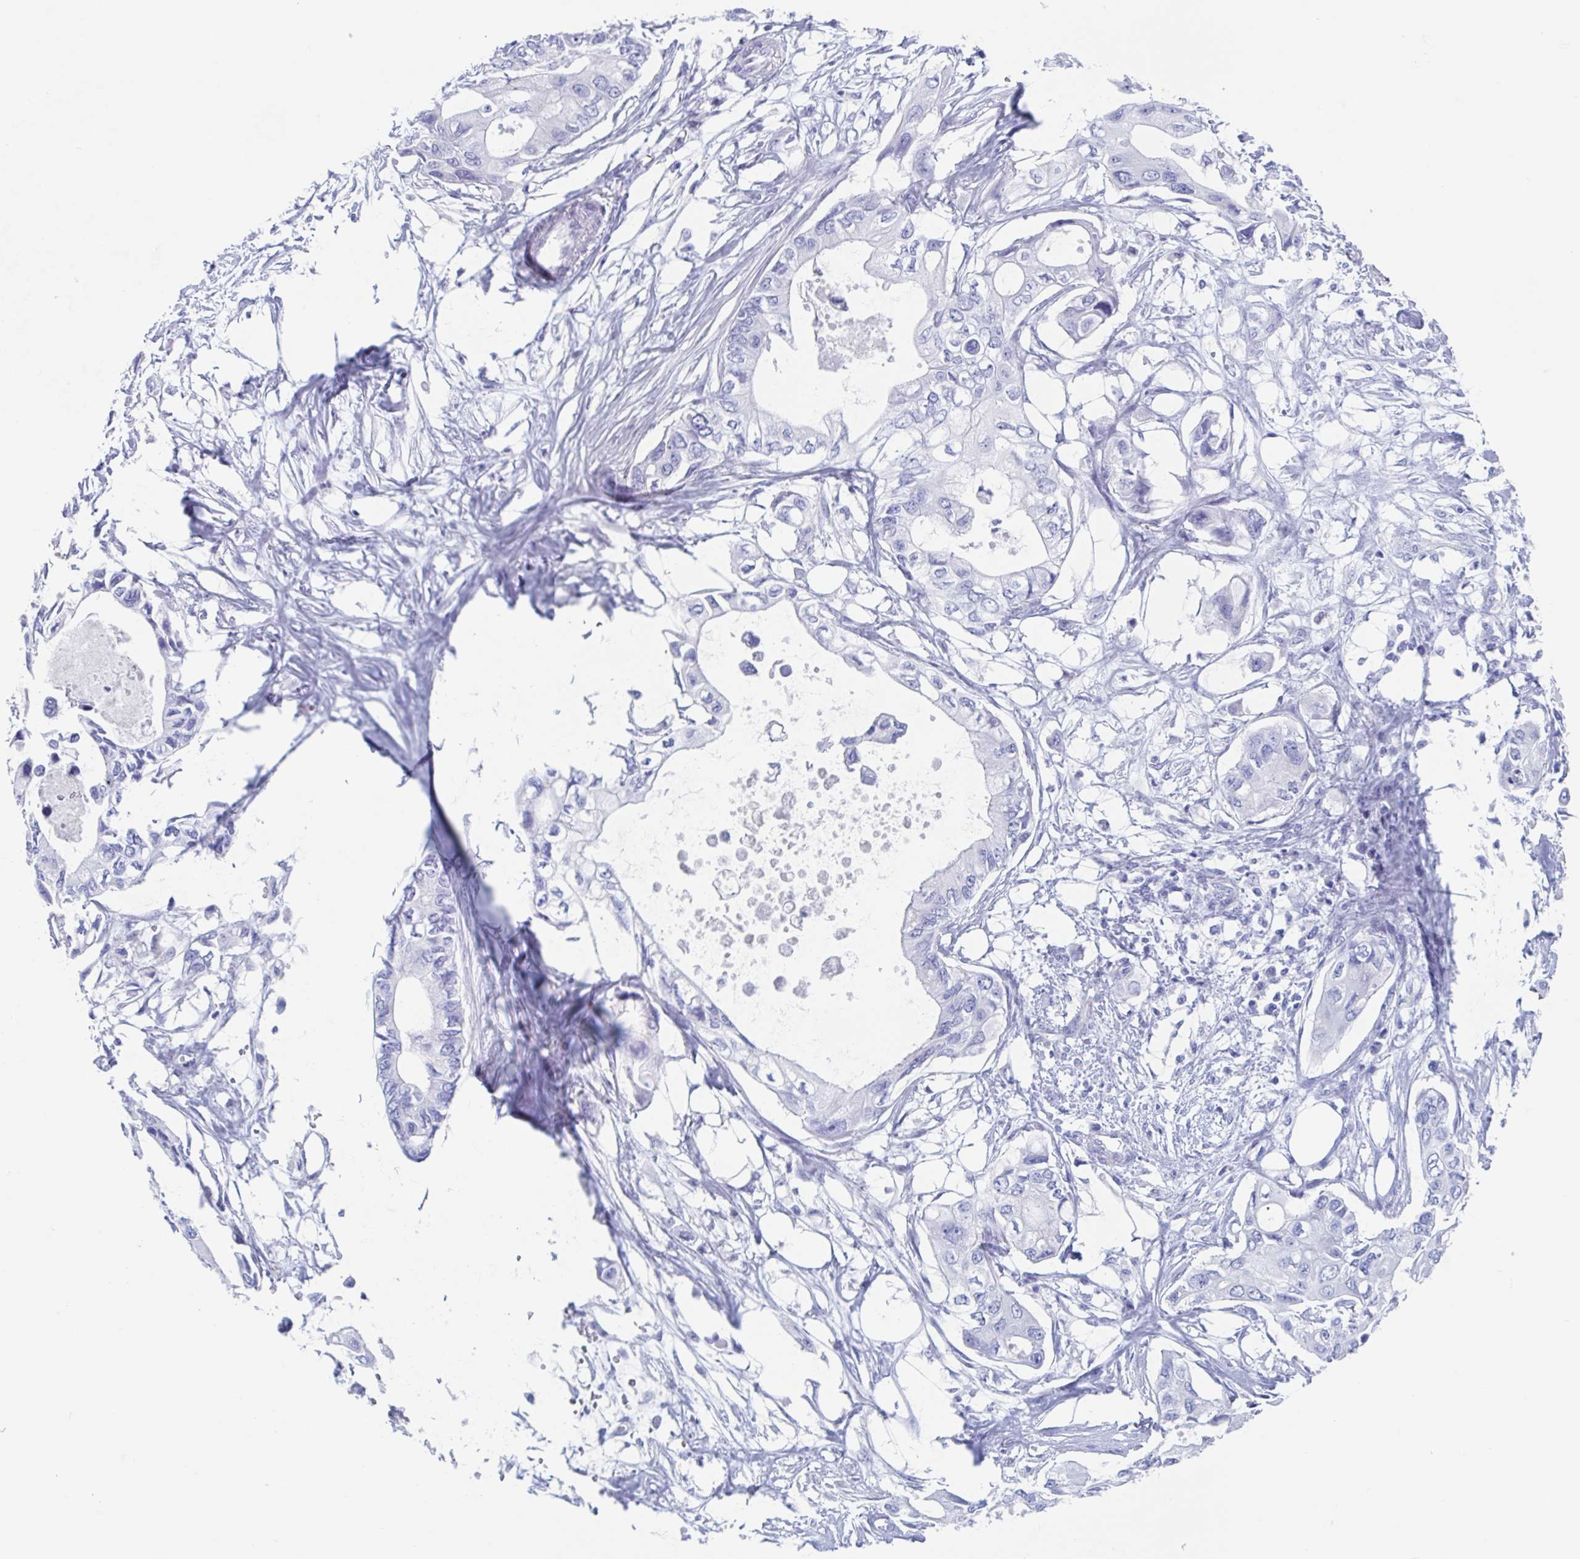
{"staining": {"intensity": "negative", "quantity": "none", "location": "none"}, "tissue": "pancreatic cancer", "cell_type": "Tumor cells", "image_type": "cancer", "snomed": [{"axis": "morphology", "description": "Adenocarcinoma, NOS"}, {"axis": "topography", "description": "Pancreas"}], "caption": "Immunohistochemical staining of human pancreatic cancer displays no significant expression in tumor cells.", "gene": "SHCBP1L", "patient": {"sex": "female", "age": 63}}